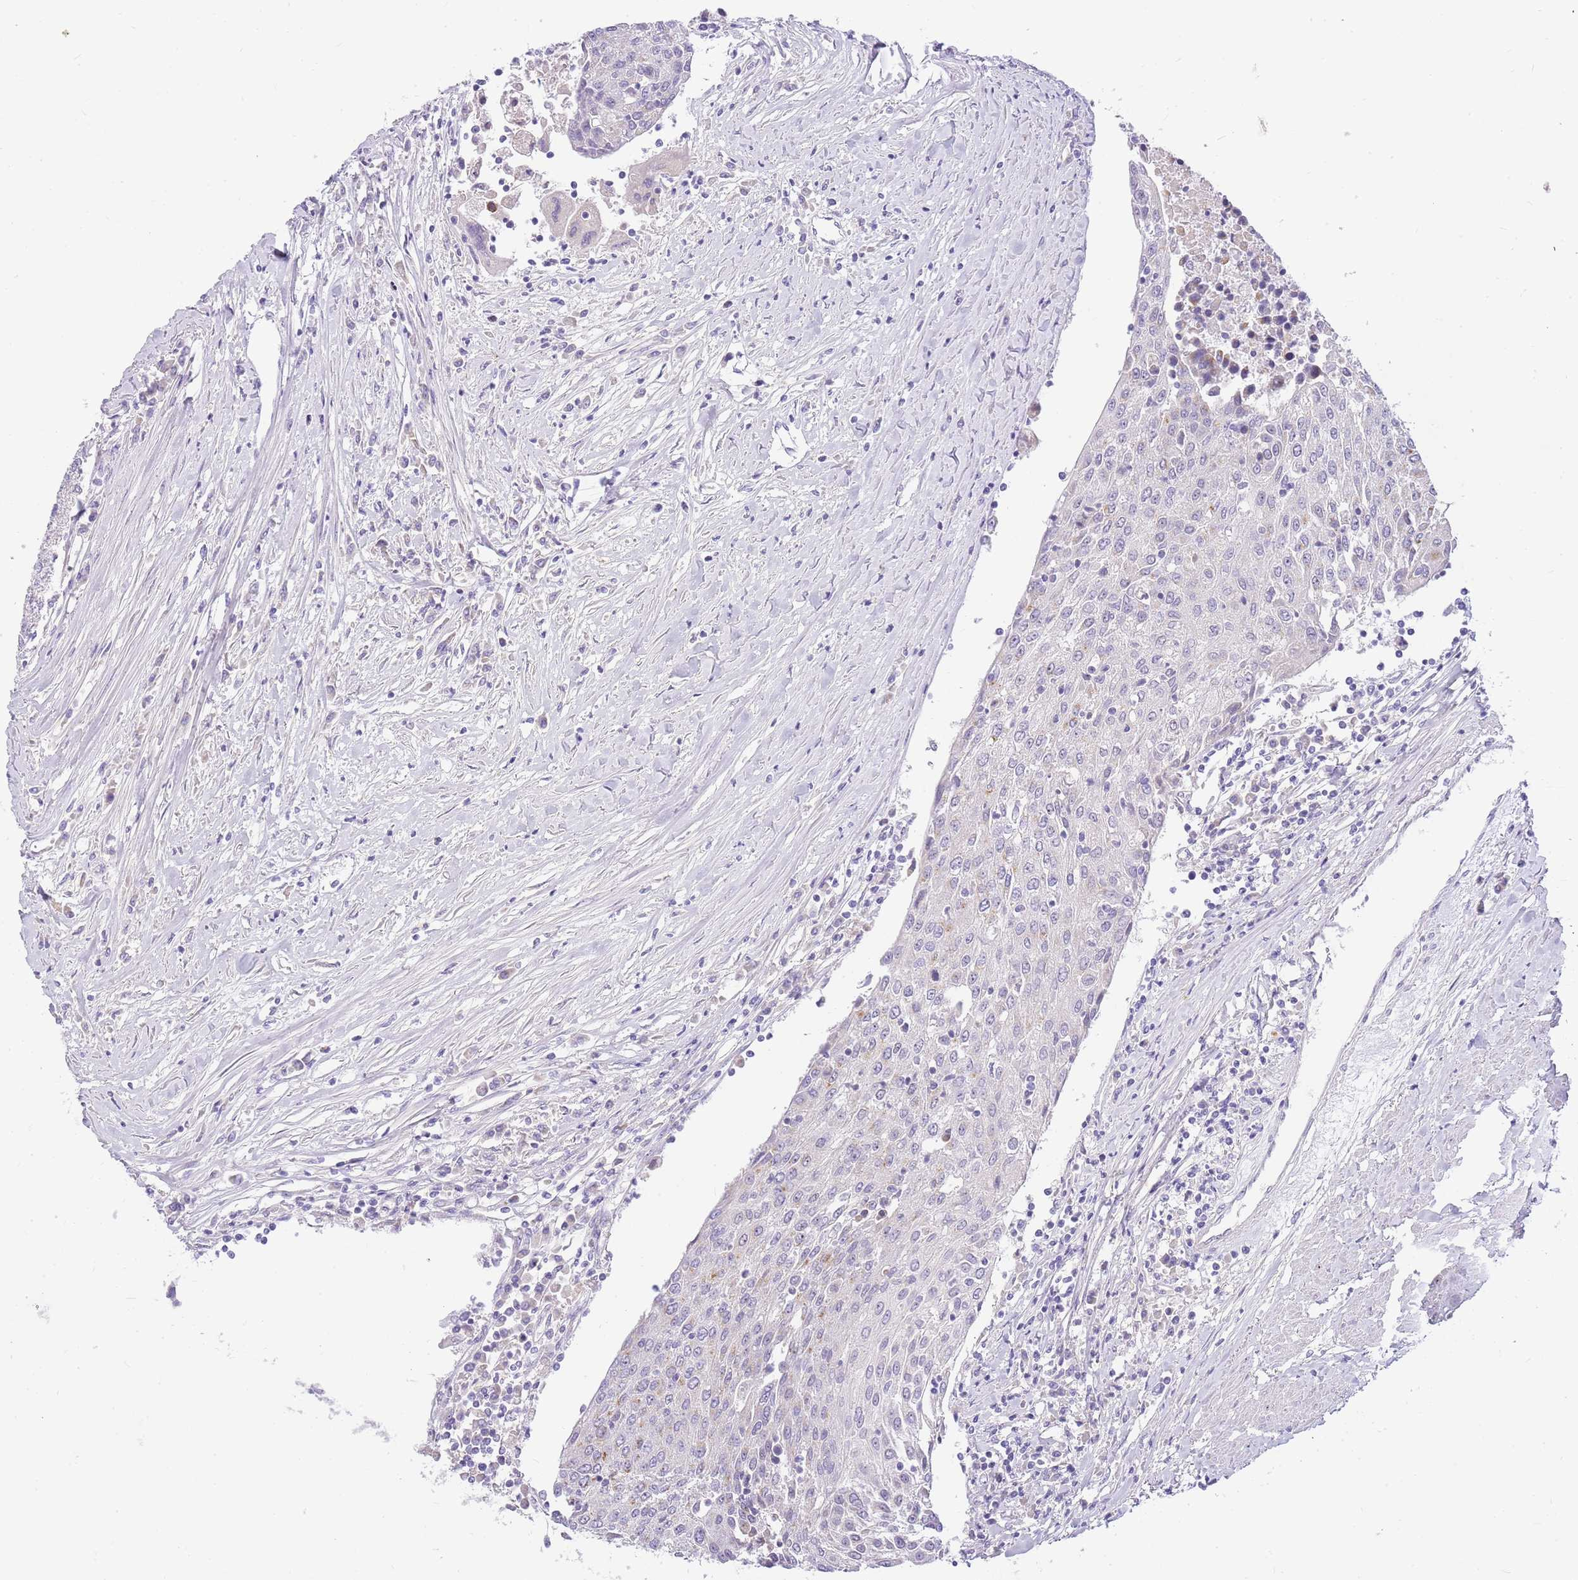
{"staining": {"intensity": "negative", "quantity": "none", "location": "none"}, "tissue": "urothelial cancer", "cell_type": "Tumor cells", "image_type": "cancer", "snomed": [{"axis": "morphology", "description": "Urothelial carcinoma, High grade"}, {"axis": "topography", "description": "Urinary bladder"}], "caption": "Immunohistochemistry (IHC) micrograph of human urothelial cancer stained for a protein (brown), which shows no staining in tumor cells.", "gene": "DNAJA3", "patient": {"sex": "female", "age": 85}}